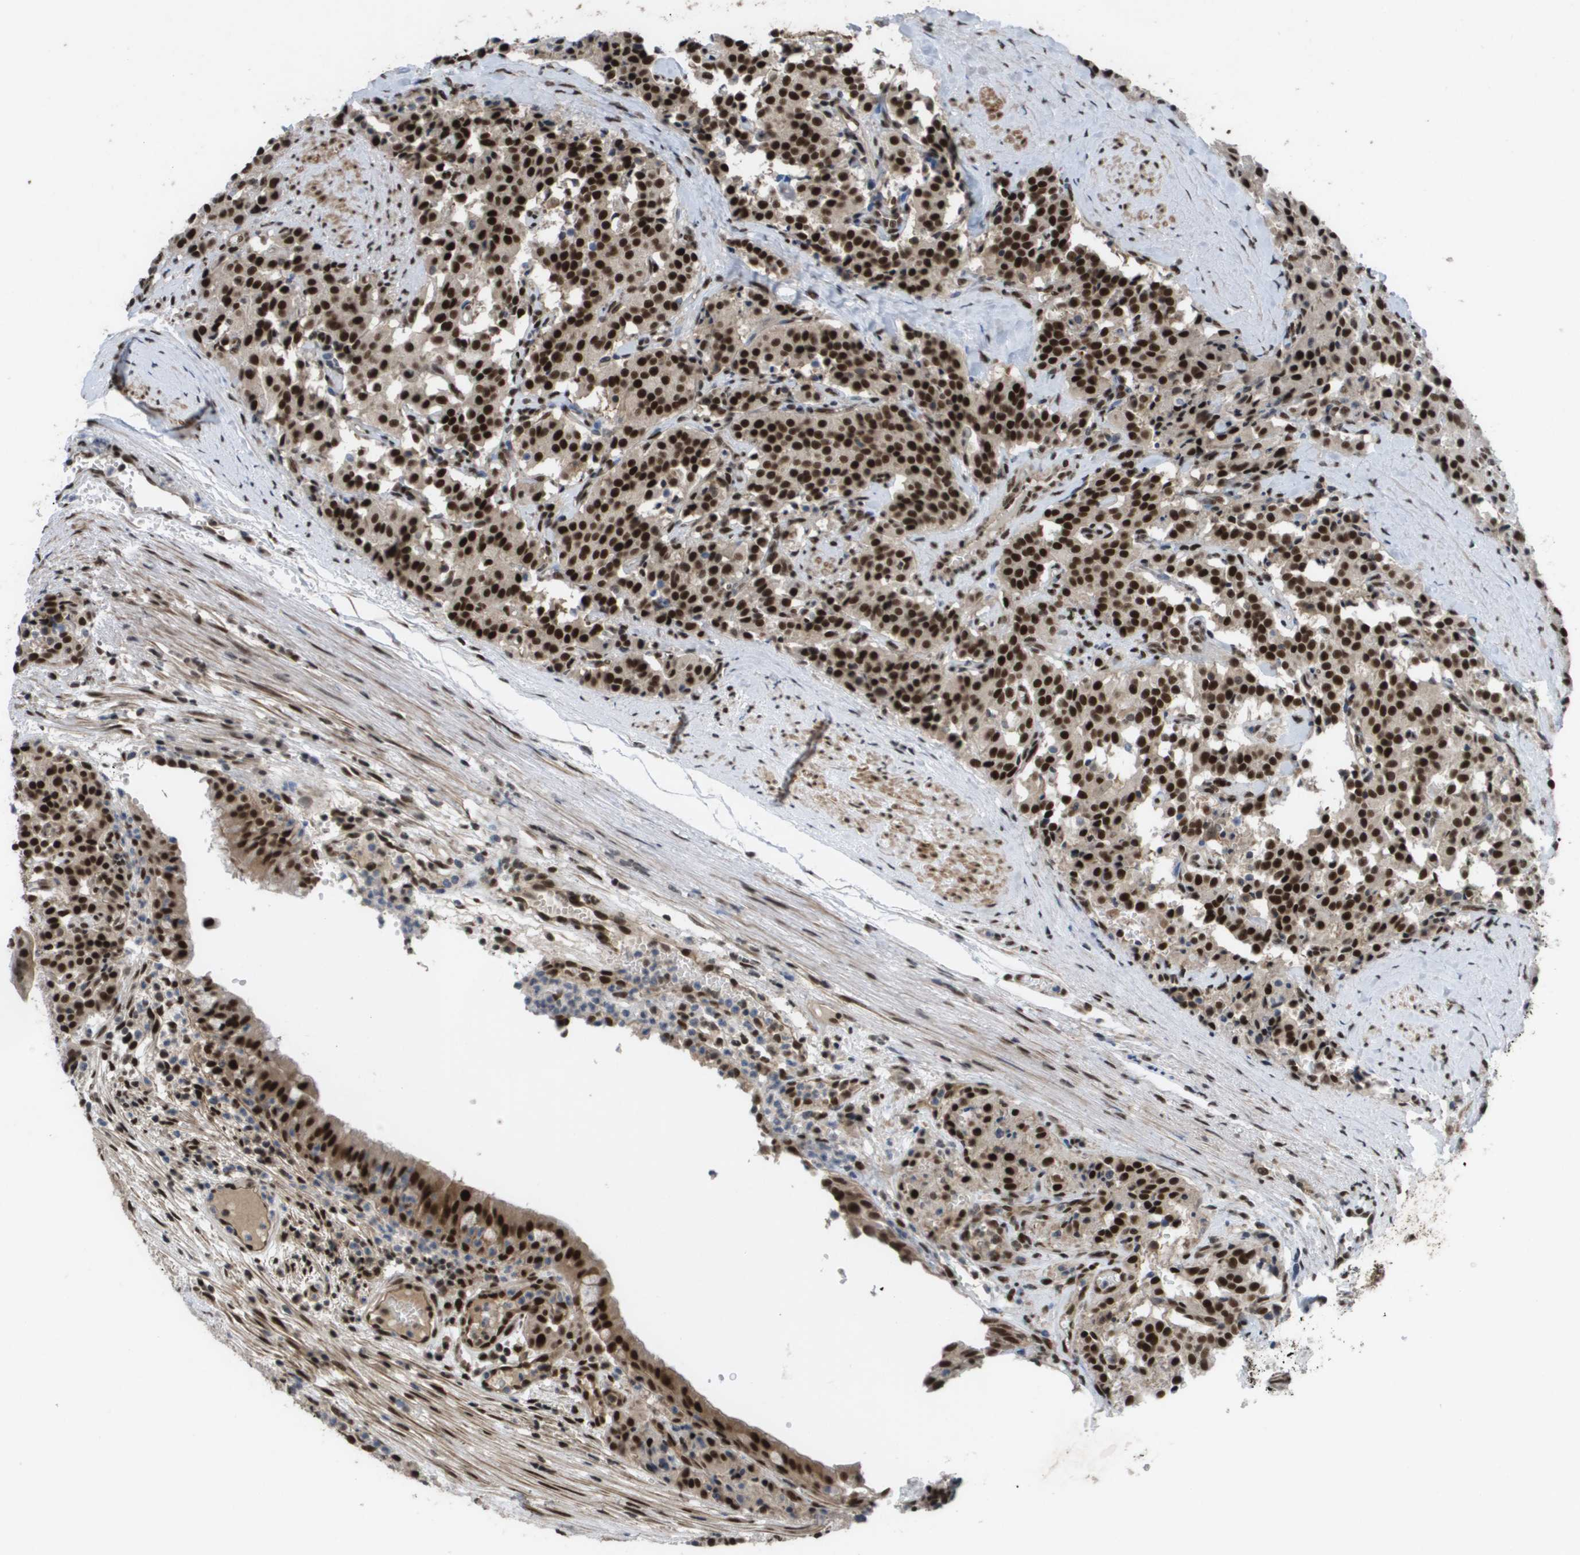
{"staining": {"intensity": "strong", "quantity": ">75%", "location": "nuclear"}, "tissue": "carcinoid", "cell_type": "Tumor cells", "image_type": "cancer", "snomed": [{"axis": "morphology", "description": "Carcinoid, malignant, NOS"}, {"axis": "topography", "description": "Lung"}], "caption": "Strong nuclear positivity for a protein is appreciated in approximately >75% of tumor cells of carcinoid using immunohistochemistry (IHC).", "gene": "CDT1", "patient": {"sex": "male", "age": 30}}